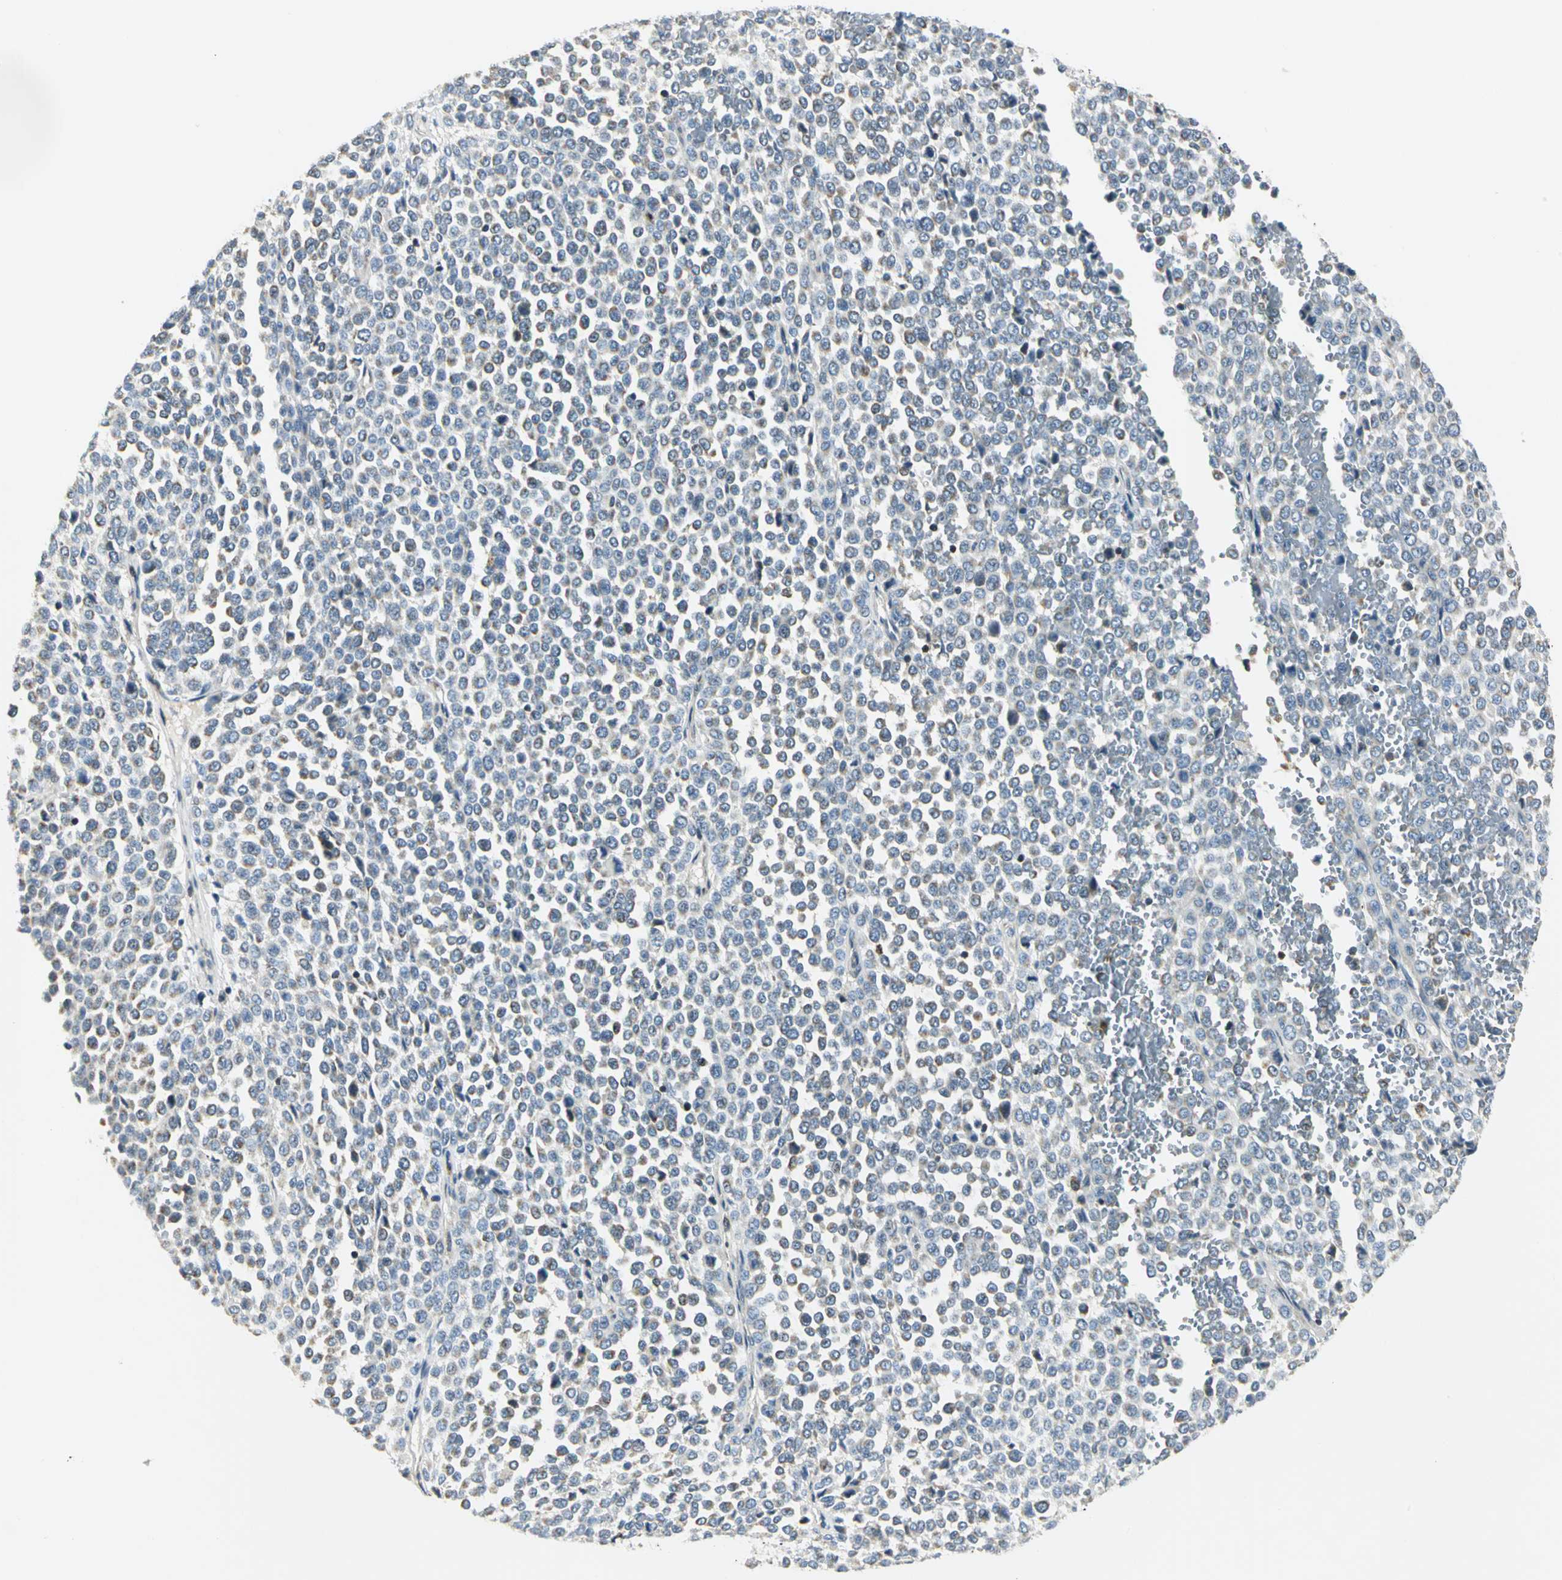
{"staining": {"intensity": "weak", "quantity": "25%-75%", "location": "cytoplasmic/membranous"}, "tissue": "melanoma", "cell_type": "Tumor cells", "image_type": "cancer", "snomed": [{"axis": "morphology", "description": "Malignant melanoma, Metastatic site"}, {"axis": "topography", "description": "Pancreas"}], "caption": "DAB (3,3'-diaminobenzidine) immunohistochemical staining of human malignant melanoma (metastatic site) displays weak cytoplasmic/membranous protein expression in approximately 25%-75% of tumor cells.", "gene": "USP40", "patient": {"sex": "female", "age": 30}}